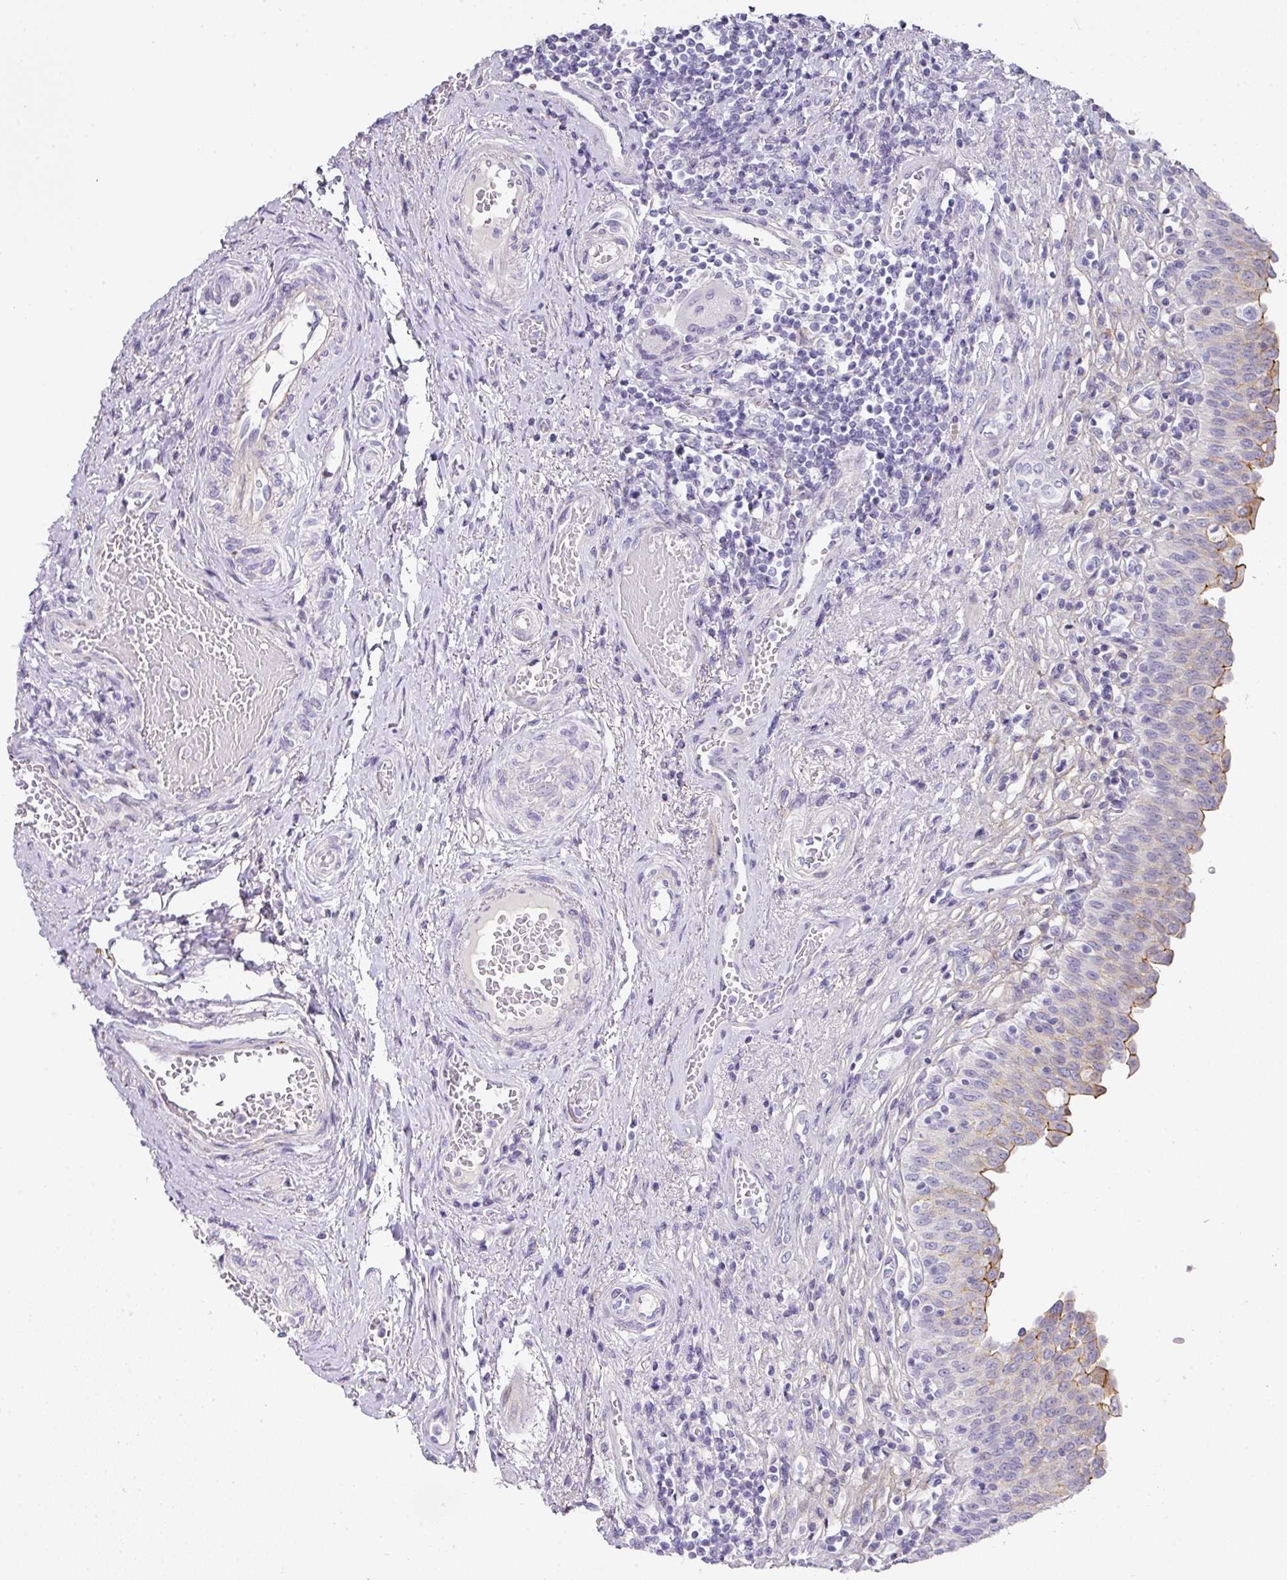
{"staining": {"intensity": "moderate", "quantity": "<25%", "location": "cytoplasmic/membranous,nuclear"}, "tissue": "urinary bladder", "cell_type": "Urothelial cells", "image_type": "normal", "snomed": [{"axis": "morphology", "description": "Normal tissue, NOS"}, {"axis": "topography", "description": "Urinary bladder"}], "caption": "Immunohistochemical staining of unremarkable human urinary bladder displays <25% levels of moderate cytoplasmic/membranous,nuclear protein staining in about <25% of urothelial cells. The protein of interest is shown in brown color, while the nuclei are stained blue.", "gene": "ANKRD29", "patient": {"sex": "male", "age": 71}}